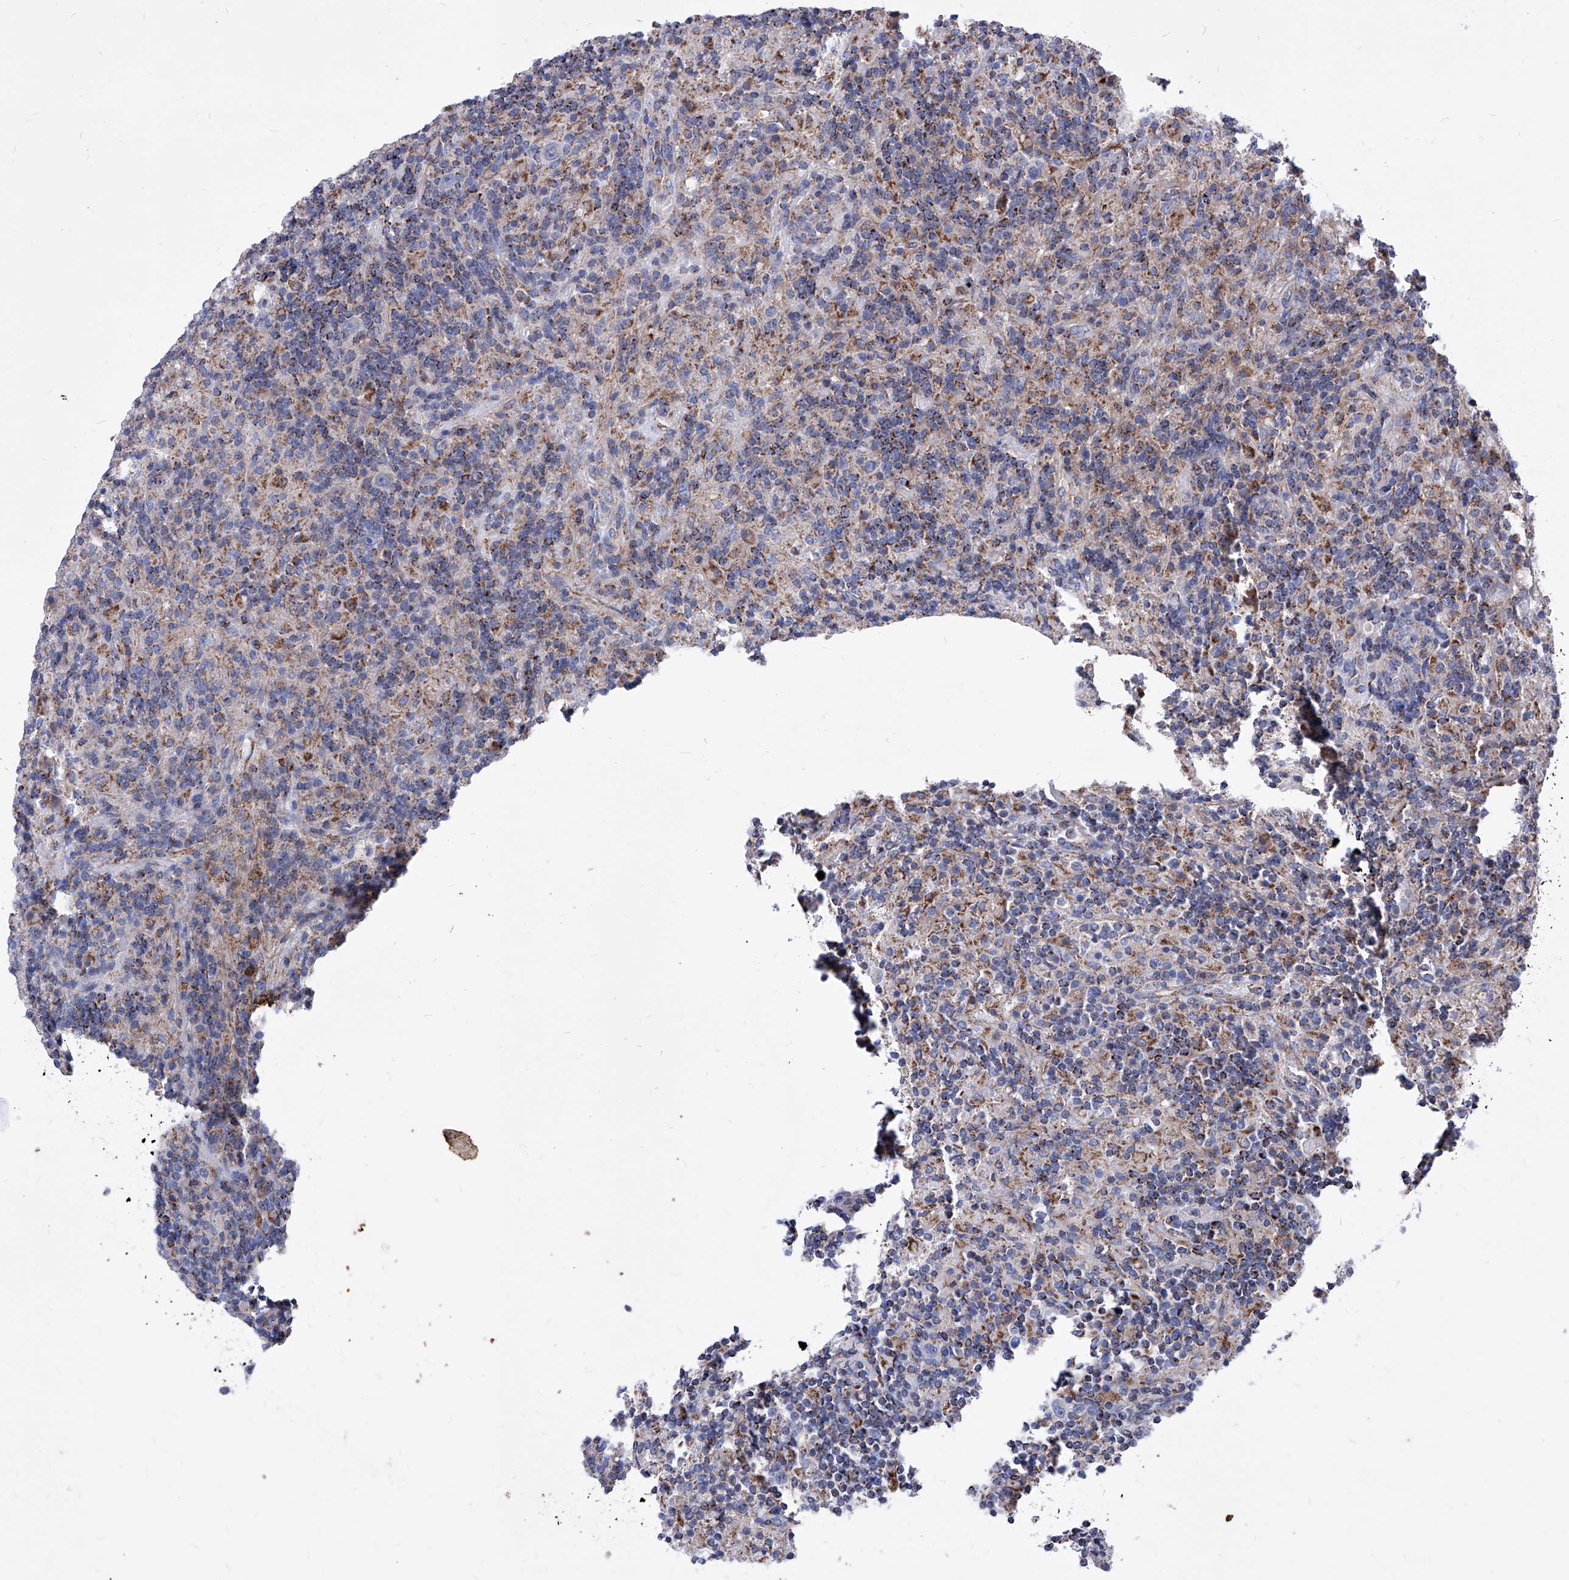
{"staining": {"intensity": "negative", "quantity": "none", "location": "none"}, "tissue": "lymphoma", "cell_type": "Tumor cells", "image_type": "cancer", "snomed": [{"axis": "morphology", "description": "Hodgkin's disease, NOS"}, {"axis": "topography", "description": "Lymph node"}], "caption": "Immunohistochemical staining of human lymphoma reveals no significant positivity in tumor cells.", "gene": "HRNR", "patient": {"sex": "male", "age": 70}}